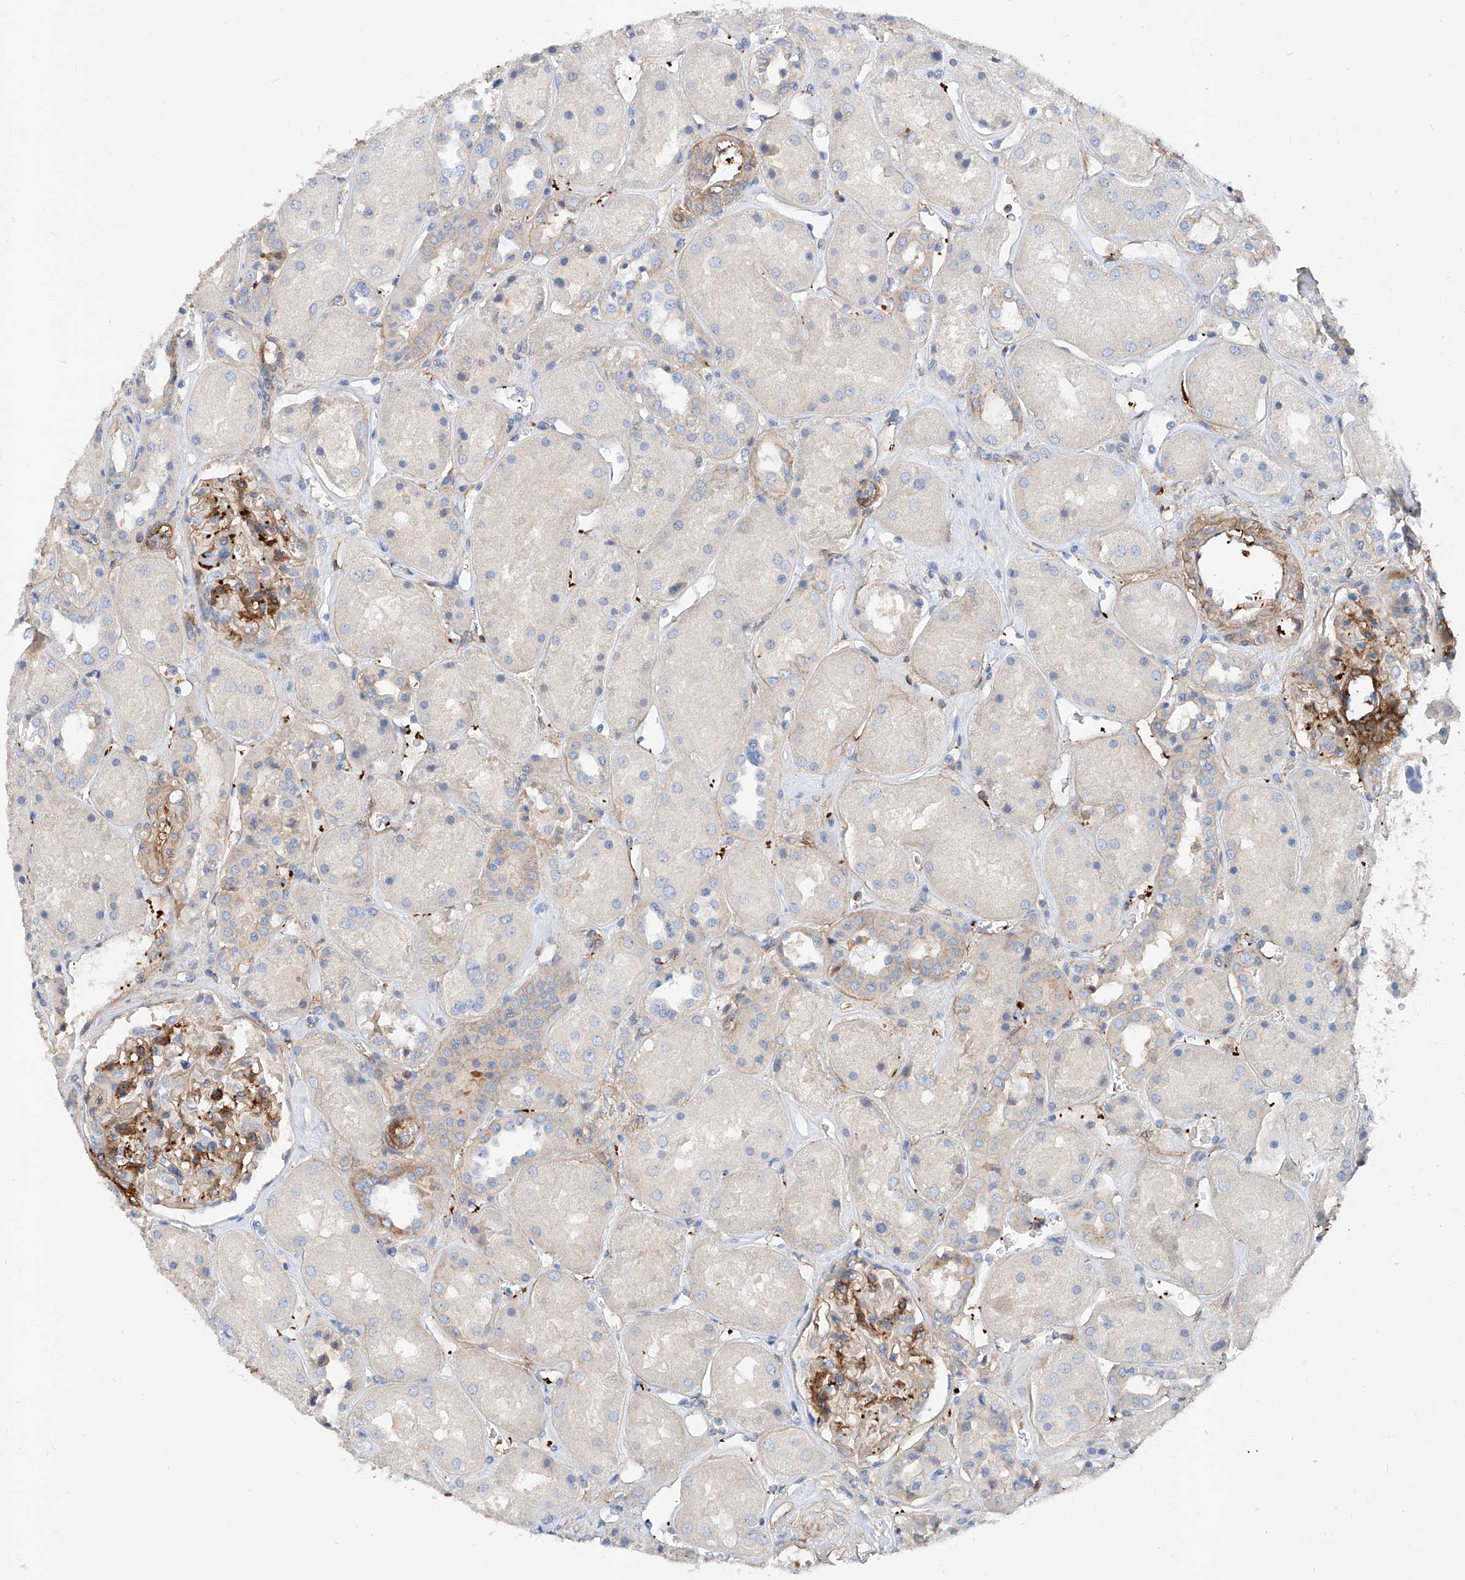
{"staining": {"intensity": "moderate", "quantity": "25%-75%", "location": "cytoplasmic/membranous"}, "tissue": "kidney", "cell_type": "Cells in glomeruli", "image_type": "normal", "snomed": [{"axis": "morphology", "description": "Normal tissue, NOS"}, {"axis": "topography", "description": "Kidney"}], "caption": "Human kidney stained with a brown dye shows moderate cytoplasmic/membranous positive staining in approximately 25%-75% of cells in glomeruli.", "gene": "TAS2R60", "patient": {"sex": "male", "age": 70}}